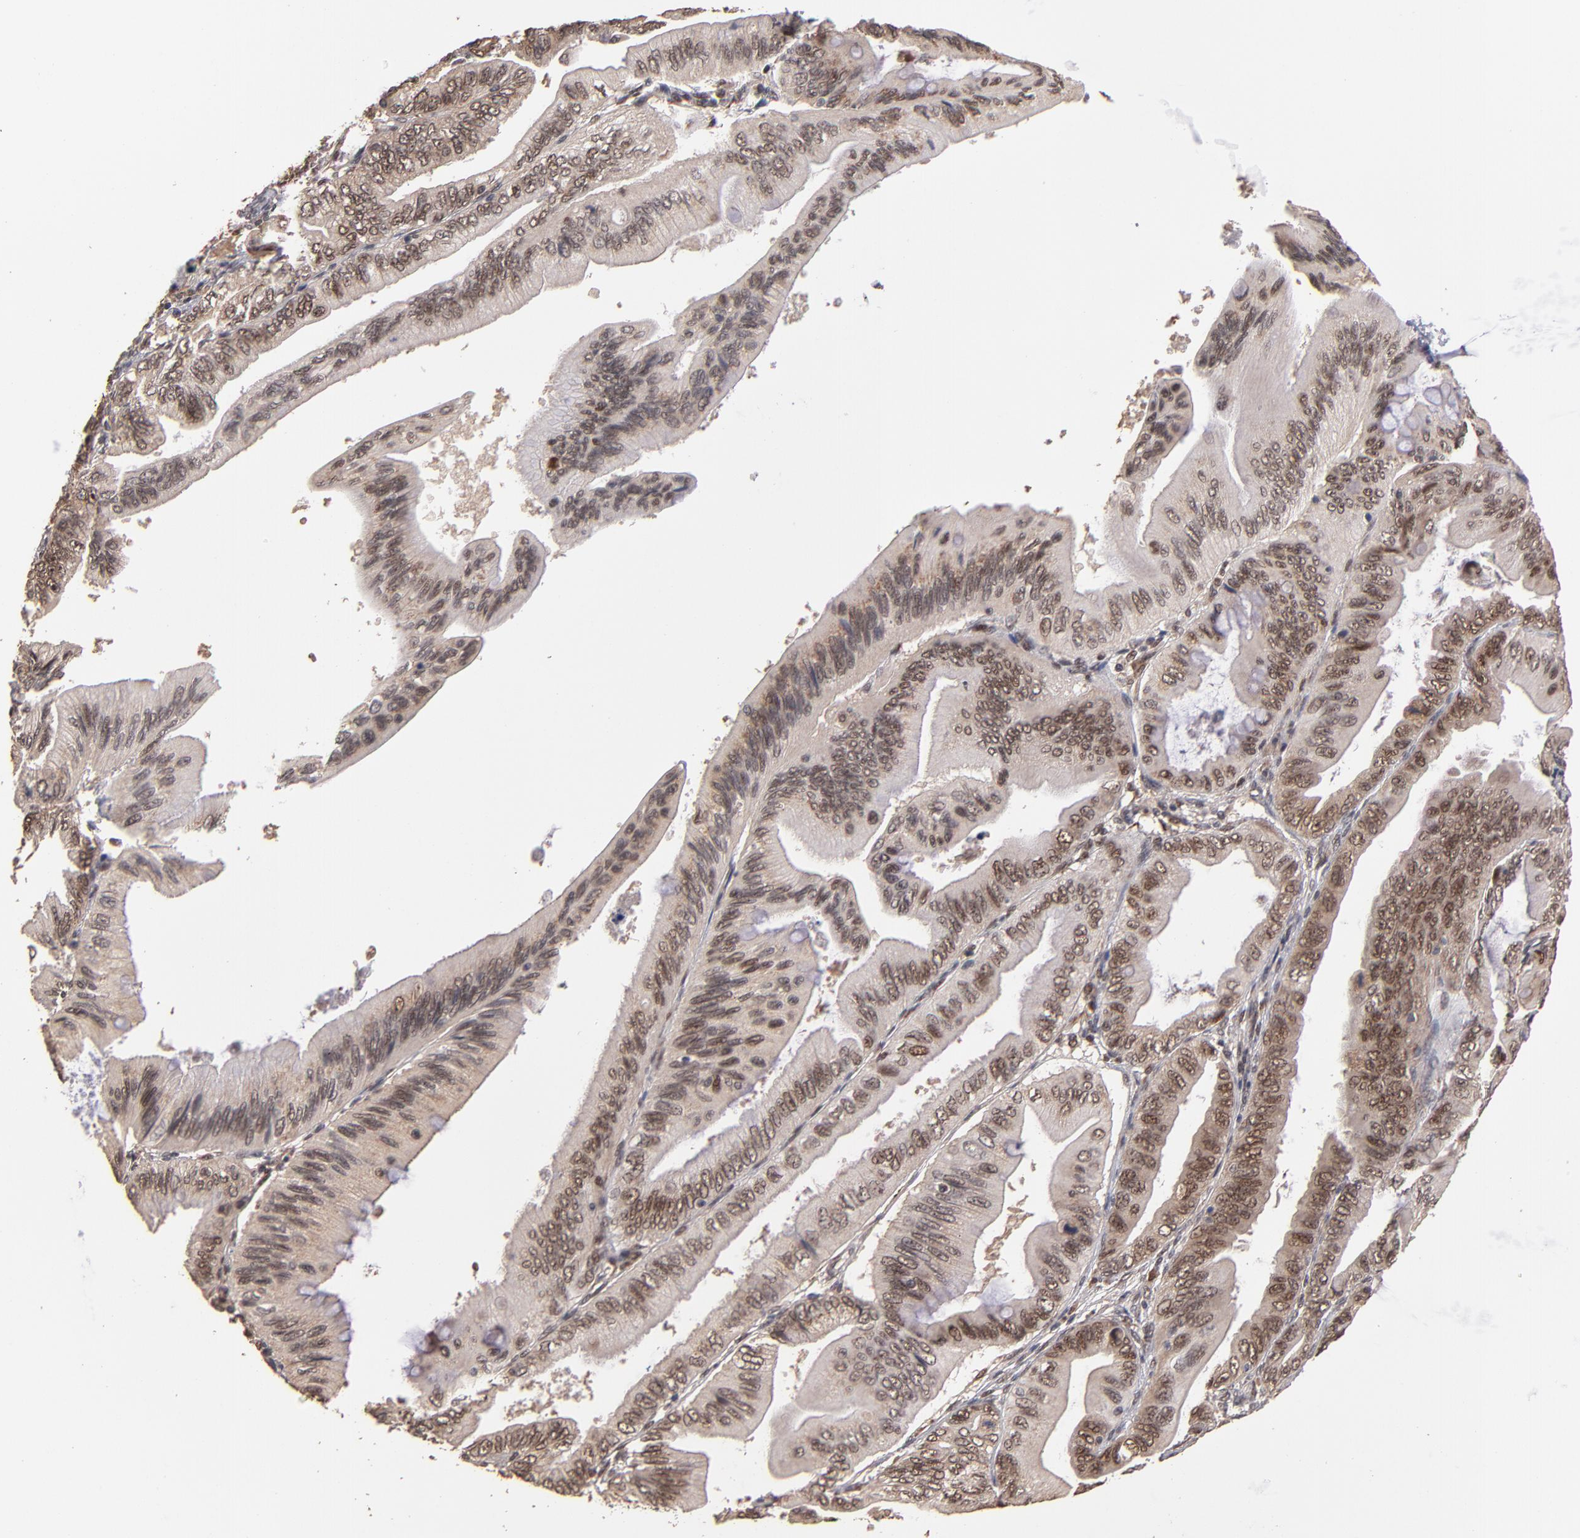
{"staining": {"intensity": "moderate", "quantity": ">75%", "location": "cytoplasmic/membranous,nuclear"}, "tissue": "pancreatic cancer", "cell_type": "Tumor cells", "image_type": "cancer", "snomed": [{"axis": "morphology", "description": "Adenocarcinoma, NOS"}, {"axis": "topography", "description": "Pancreas"}], "caption": "Protein staining demonstrates moderate cytoplasmic/membranous and nuclear staining in about >75% of tumor cells in pancreatic cancer.", "gene": "EAPP", "patient": {"sex": "female", "age": 66}}